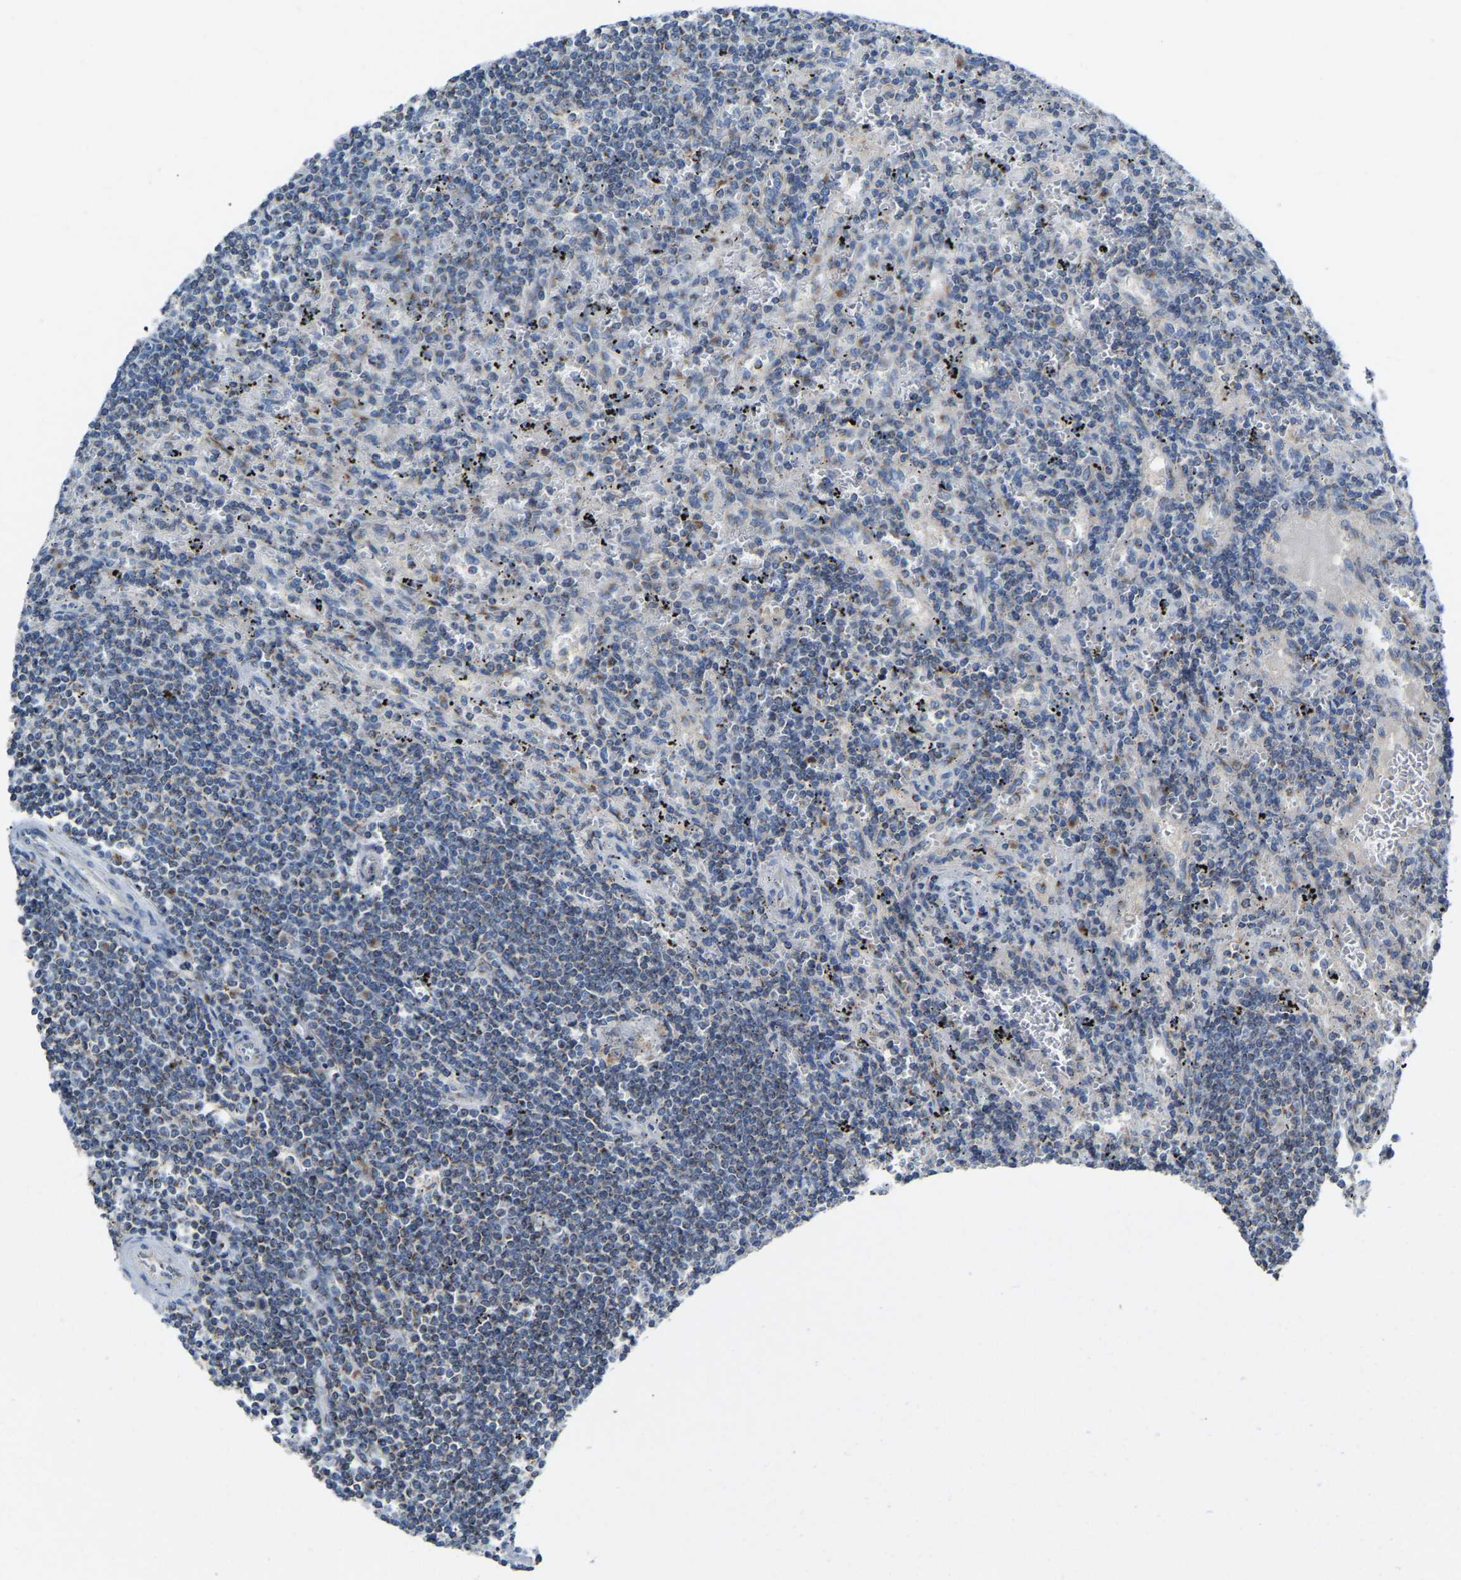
{"staining": {"intensity": "negative", "quantity": "none", "location": "none"}, "tissue": "lymphoma", "cell_type": "Tumor cells", "image_type": "cancer", "snomed": [{"axis": "morphology", "description": "Malignant lymphoma, non-Hodgkin's type, Low grade"}, {"axis": "topography", "description": "Spleen"}], "caption": "There is no significant expression in tumor cells of low-grade malignant lymphoma, non-Hodgkin's type. (DAB (3,3'-diaminobenzidine) immunohistochemistry with hematoxylin counter stain).", "gene": "CANT1", "patient": {"sex": "male", "age": 76}}